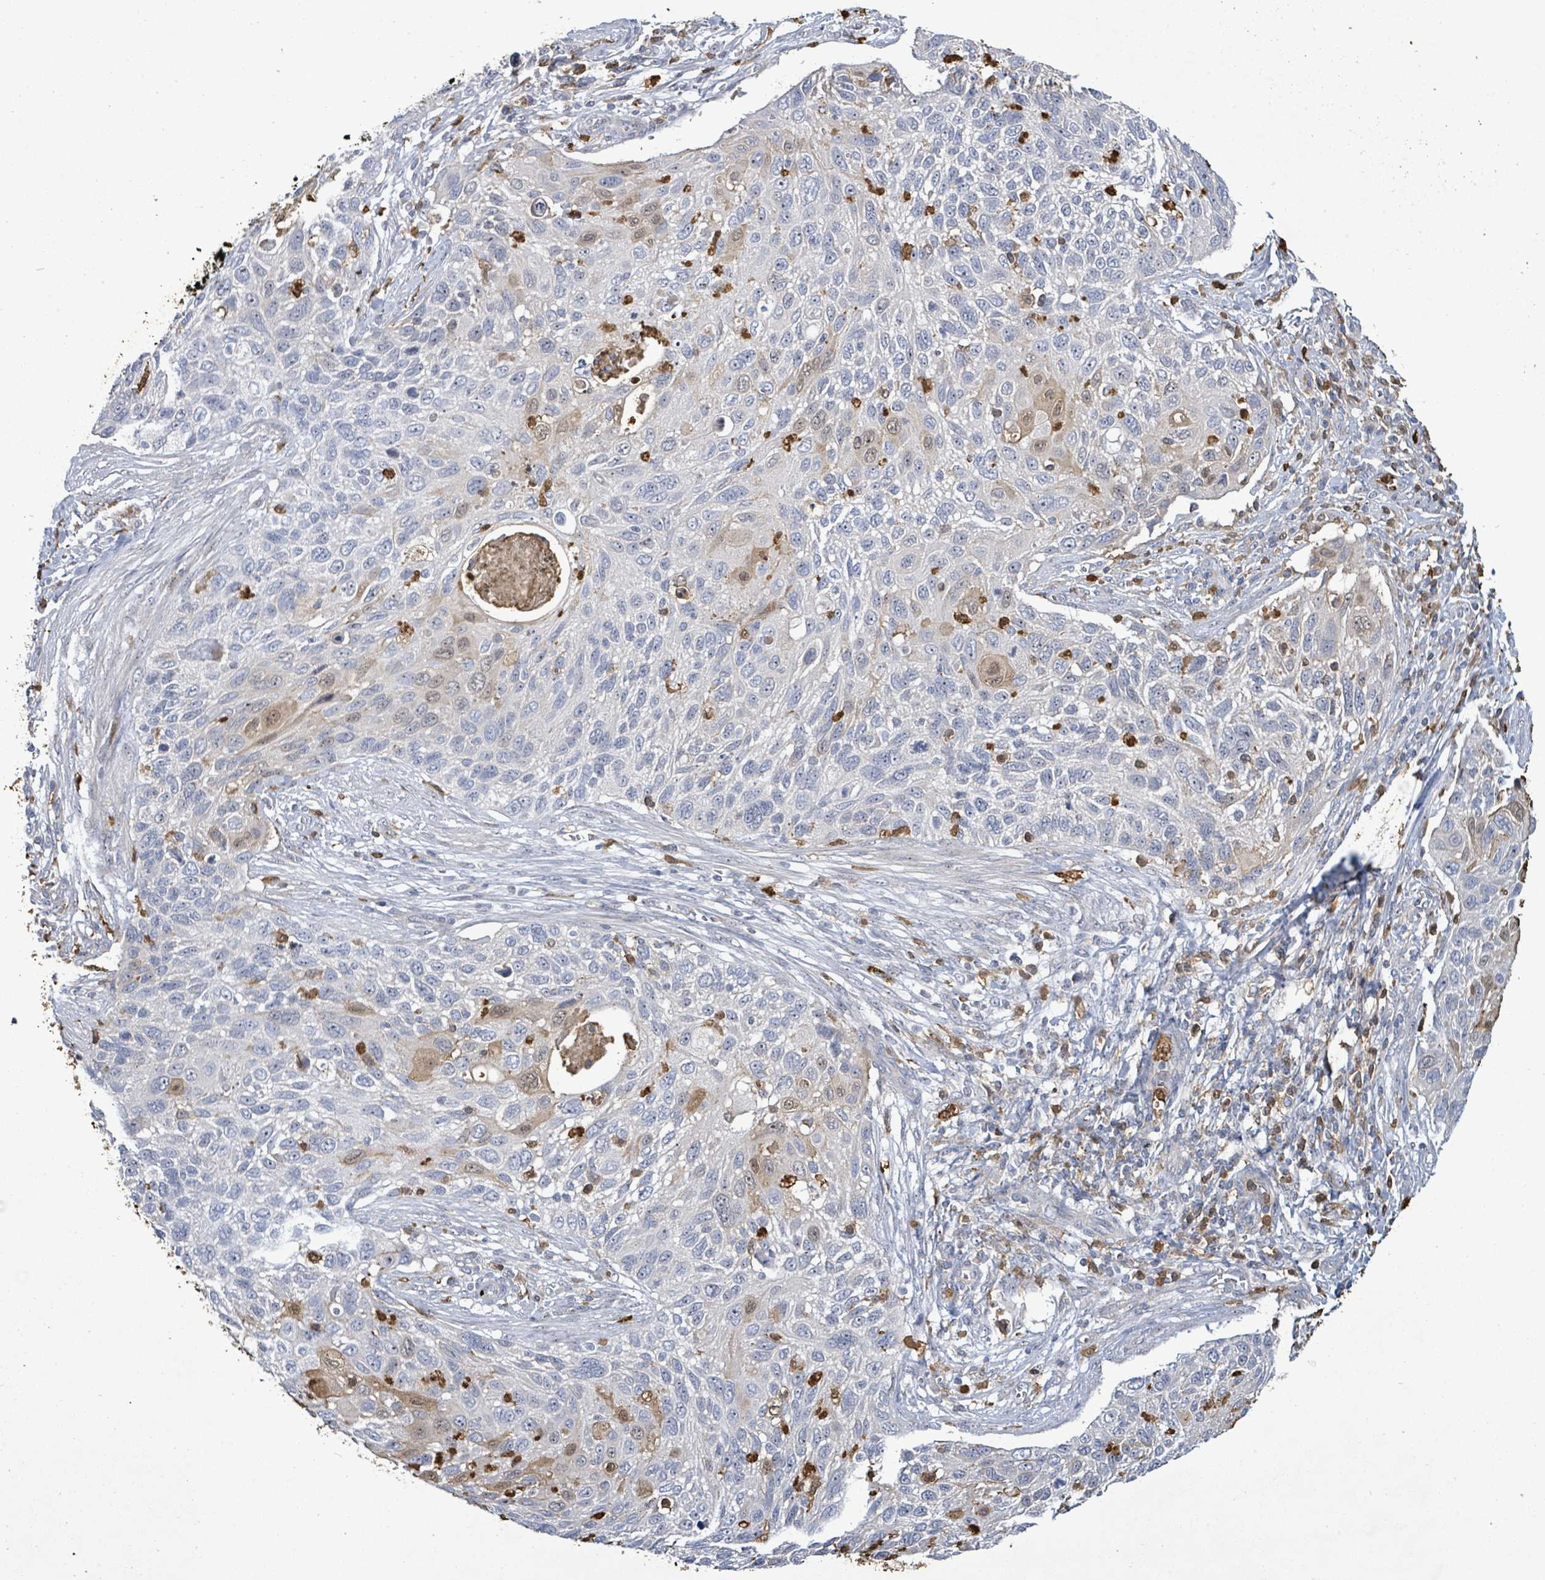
{"staining": {"intensity": "negative", "quantity": "none", "location": "none"}, "tissue": "cervical cancer", "cell_type": "Tumor cells", "image_type": "cancer", "snomed": [{"axis": "morphology", "description": "Squamous cell carcinoma, NOS"}, {"axis": "topography", "description": "Cervix"}], "caption": "Tumor cells show no significant staining in squamous cell carcinoma (cervical). The staining is performed using DAB brown chromogen with nuclei counter-stained in using hematoxylin.", "gene": "FAM210A", "patient": {"sex": "female", "age": 70}}